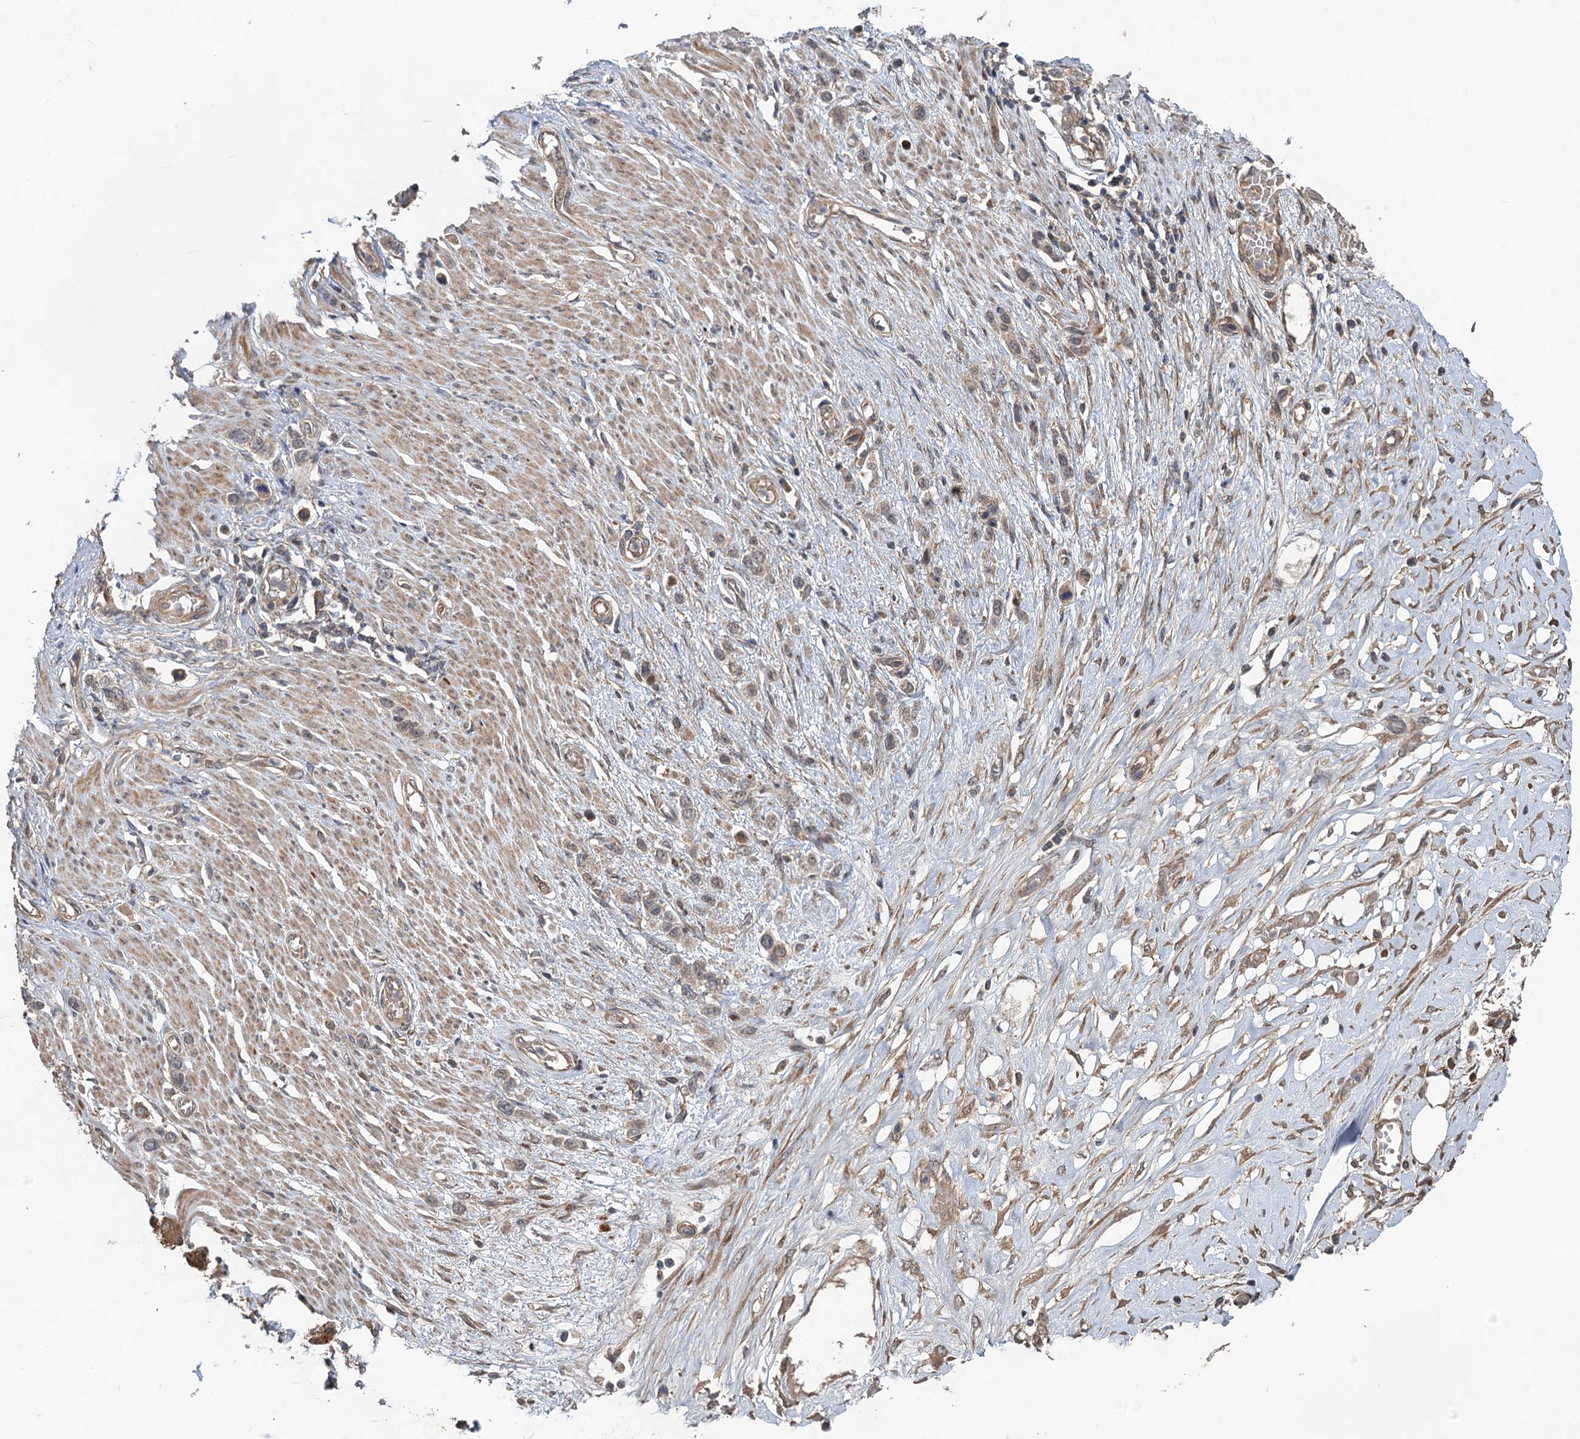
{"staining": {"intensity": "negative", "quantity": "none", "location": "none"}, "tissue": "stomach cancer", "cell_type": "Tumor cells", "image_type": "cancer", "snomed": [{"axis": "morphology", "description": "Adenocarcinoma, NOS"}, {"axis": "morphology", "description": "Adenocarcinoma, High grade"}, {"axis": "topography", "description": "Stomach, upper"}, {"axis": "topography", "description": "Stomach, lower"}], "caption": "This is an immunohistochemistry image of stomach high-grade adenocarcinoma. There is no positivity in tumor cells.", "gene": "NUDT22", "patient": {"sex": "female", "age": 65}}